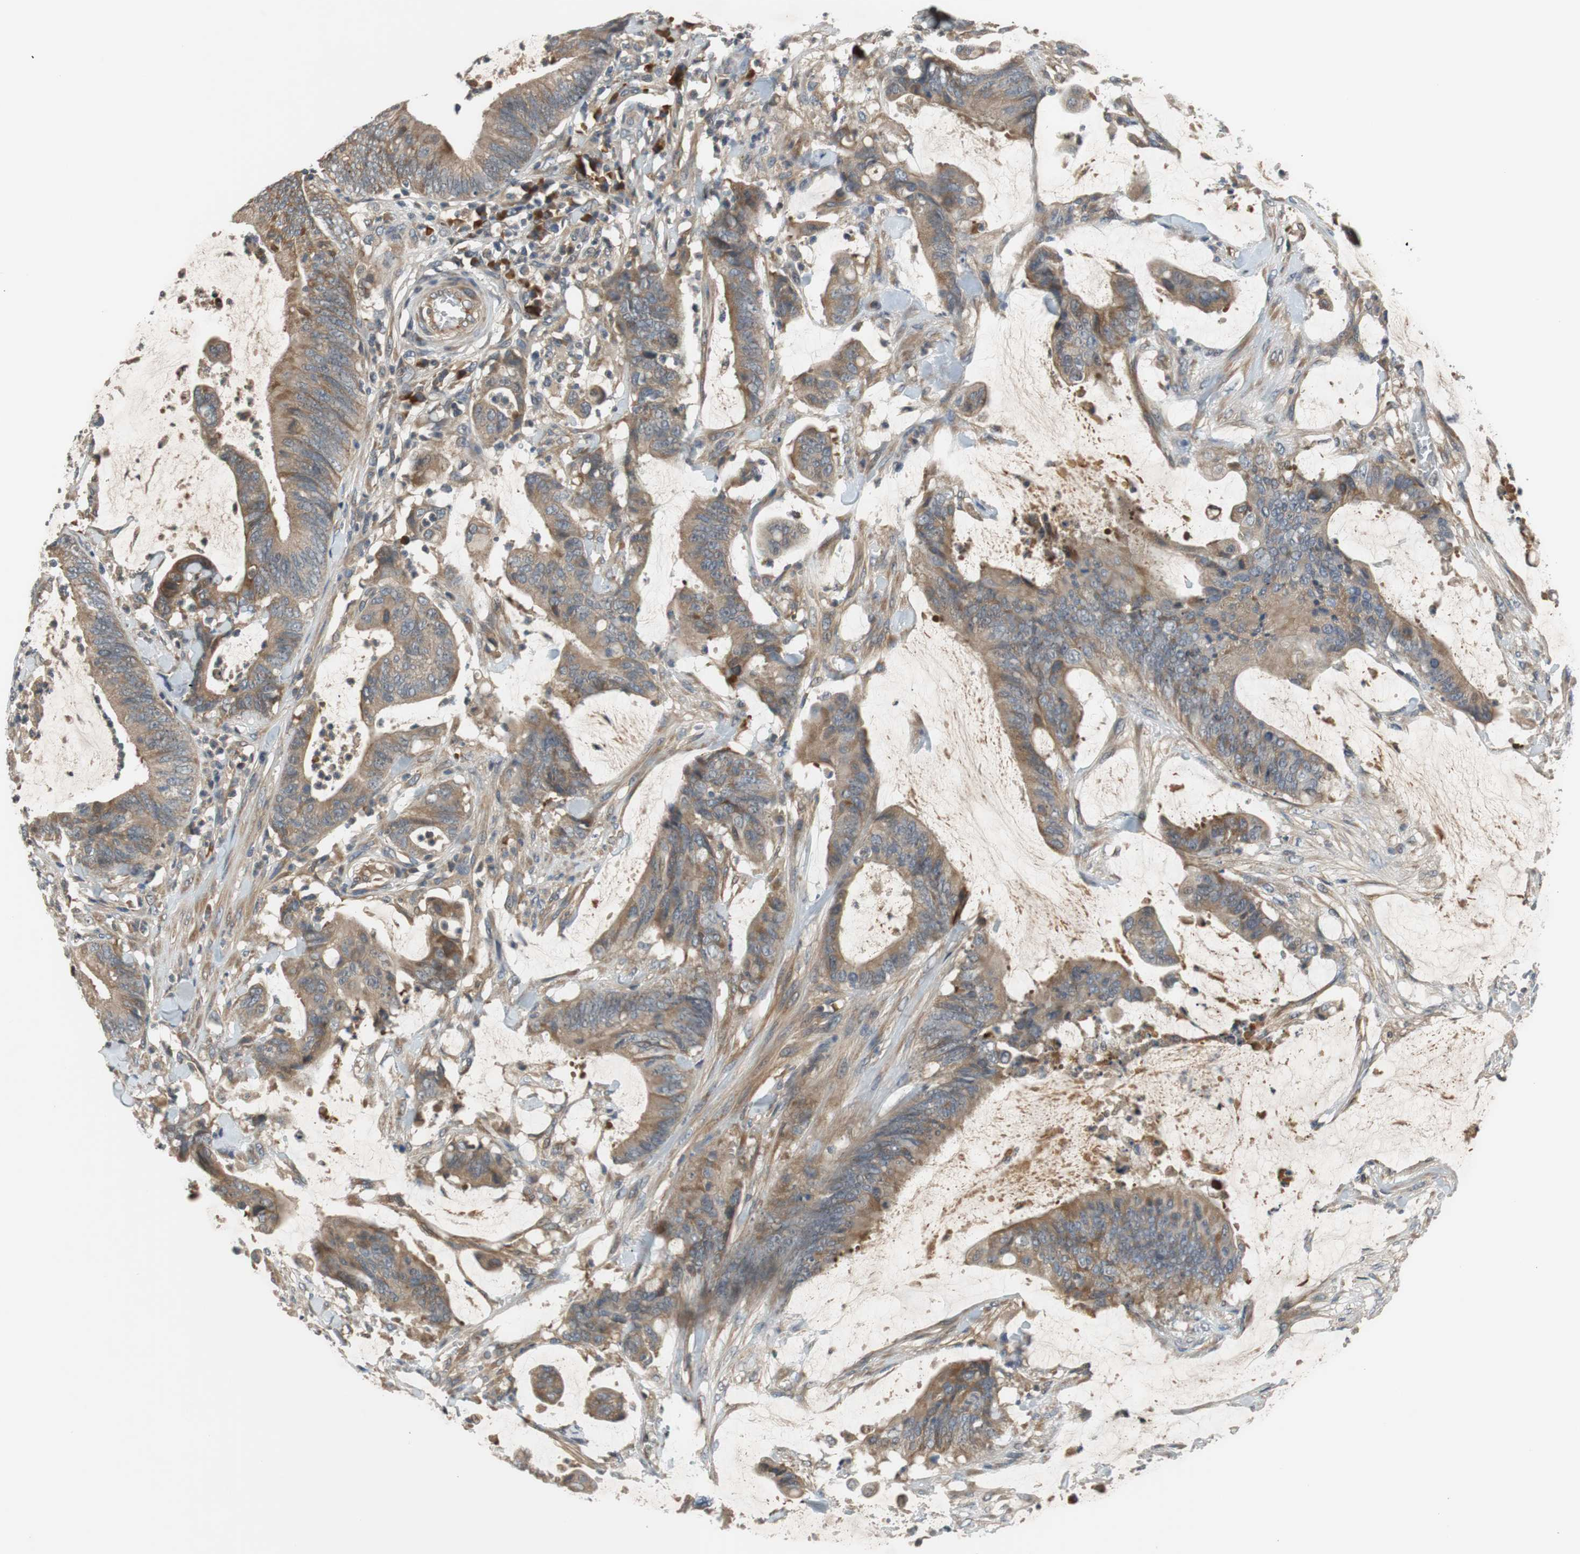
{"staining": {"intensity": "weak", "quantity": ">75%", "location": "cytoplasmic/membranous"}, "tissue": "colorectal cancer", "cell_type": "Tumor cells", "image_type": "cancer", "snomed": [{"axis": "morphology", "description": "Adenocarcinoma, NOS"}, {"axis": "topography", "description": "Rectum"}], "caption": "Immunohistochemical staining of colorectal cancer (adenocarcinoma) displays low levels of weak cytoplasmic/membranous protein expression in about >75% of tumor cells.", "gene": "C4A", "patient": {"sex": "female", "age": 66}}